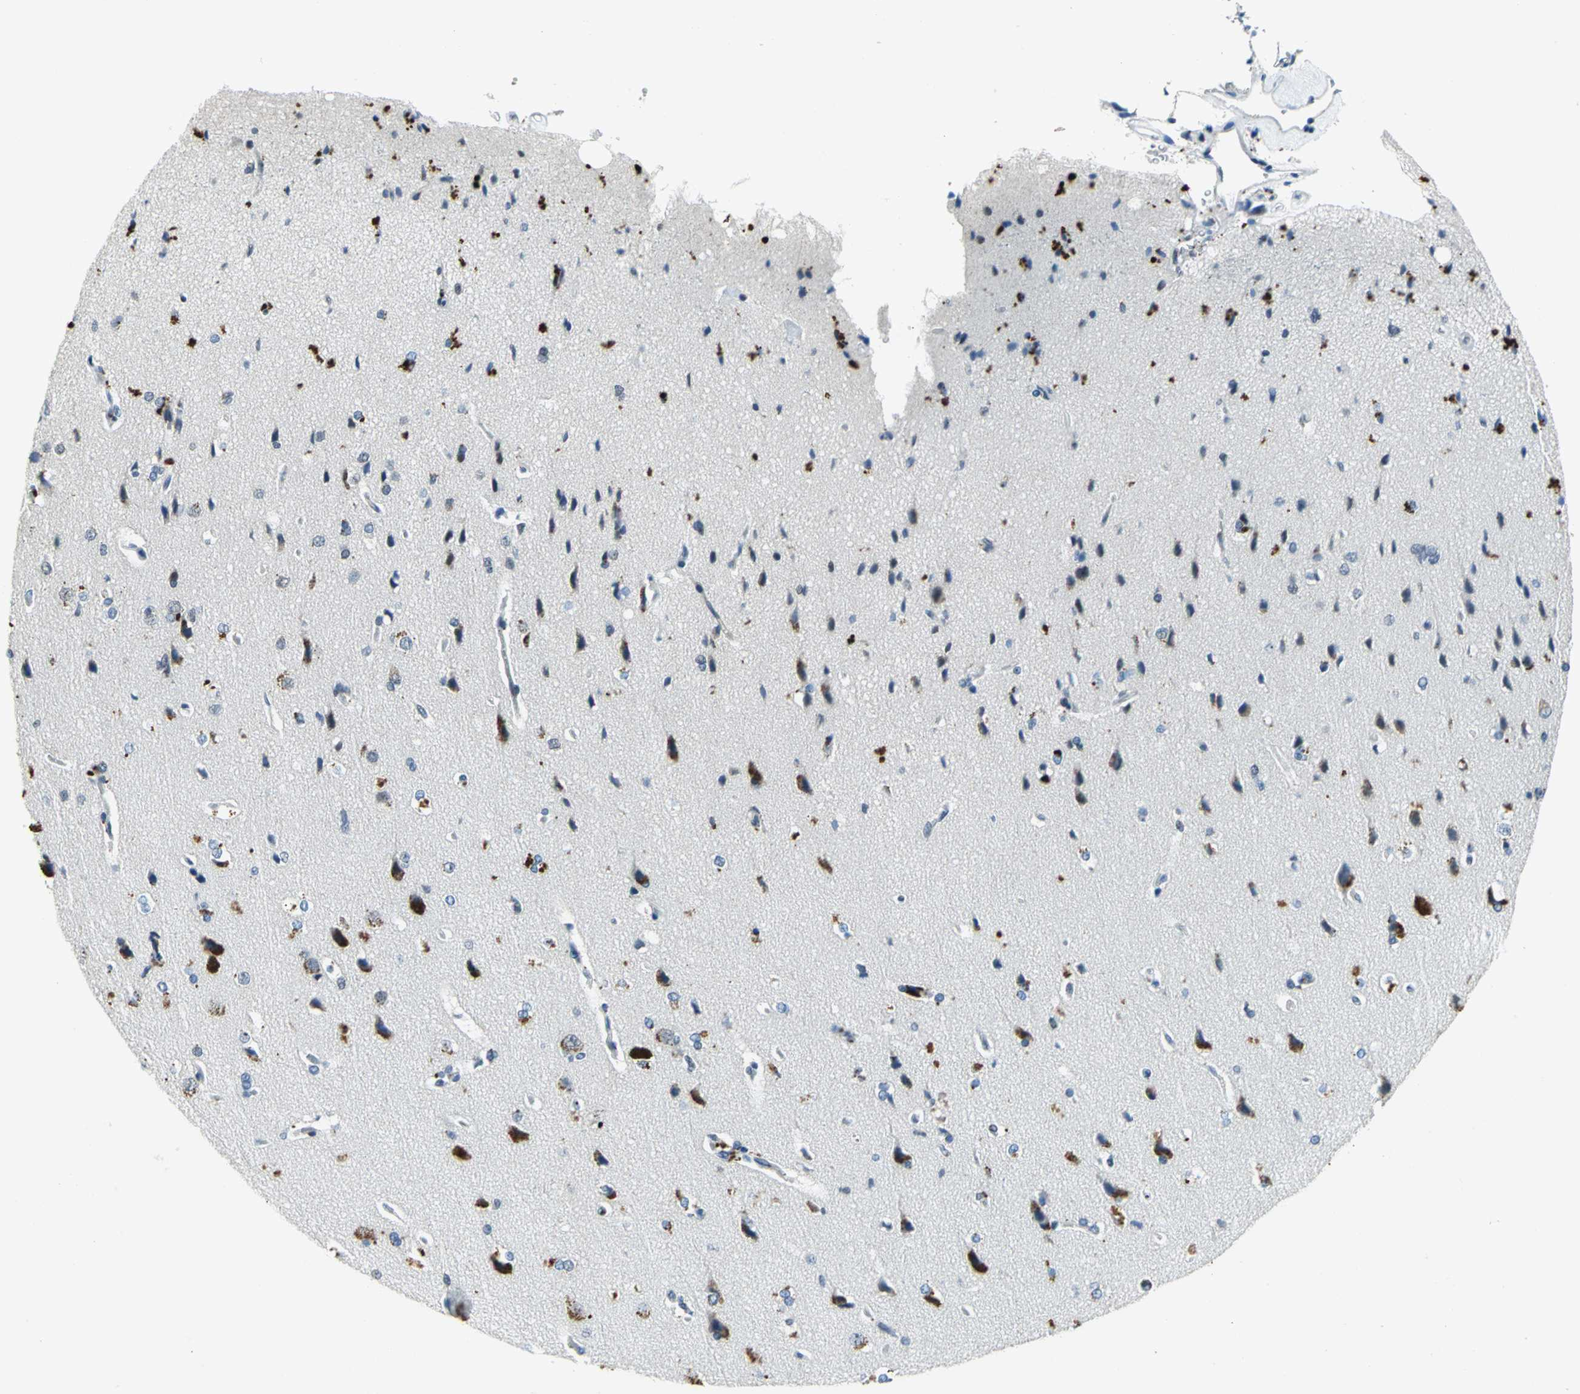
{"staining": {"intensity": "negative", "quantity": "none", "location": "none"}, "tissue": "cerebral cortex", "cell_type": "Endothelial cells", "image_type": "normal", "snomed": [{"axis": "morphology", "description": "Normal tissue, NOS"}, {"axis": "topography", "description": "Cerebral cortex"}], "caption": "Immunohistochemical staining of unremarkable cerebral cortex demonstrates no significant expression in endothelial cells. (Immunohistochemistry, brightfield microscopy, high magnification).", "gene": "RAD17", "patient": {"sex": "male", "age": 62}}